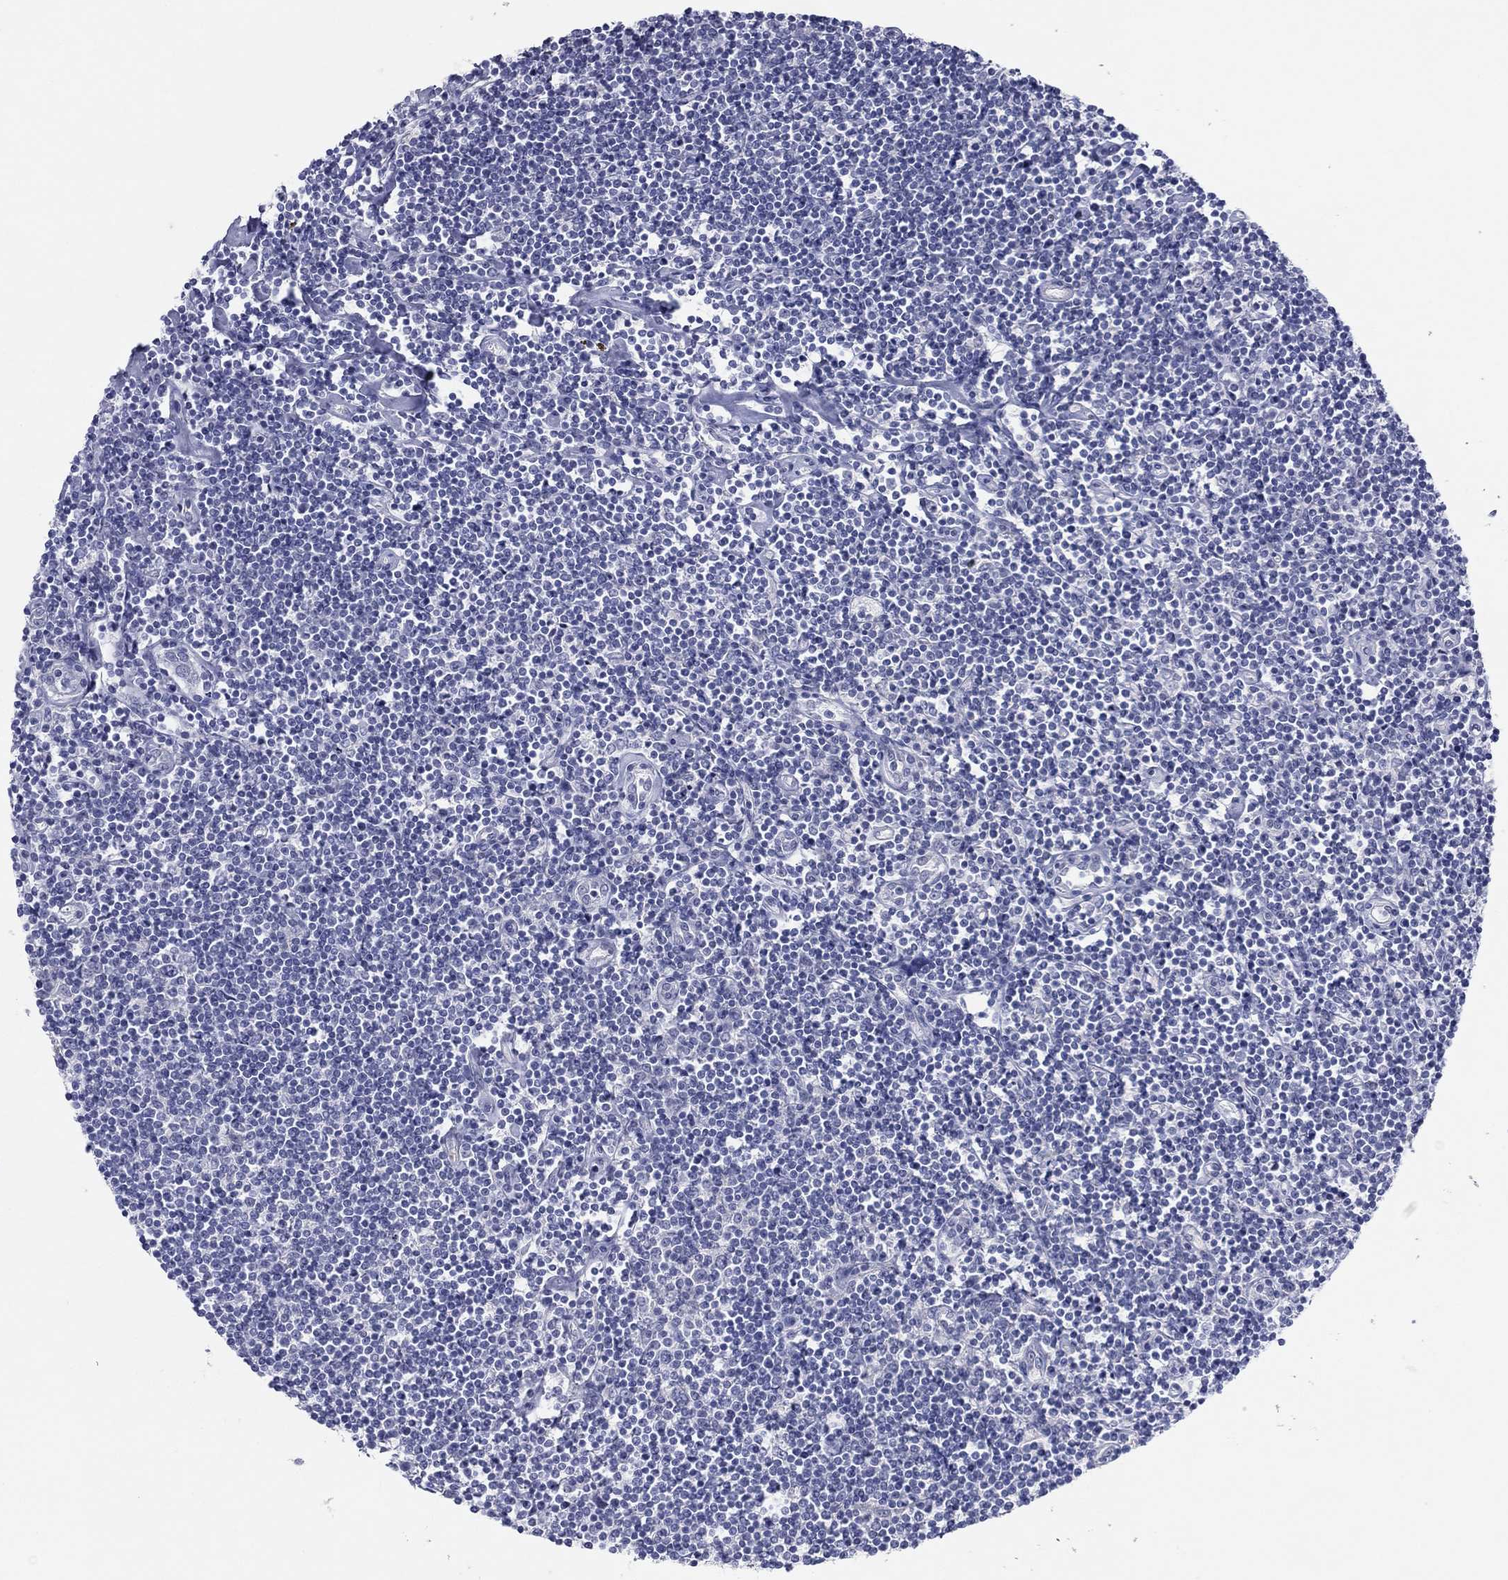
{"staining": {"intensity": "negative", "quantity": "none", "location": "none"}, "tissue": "lymphoma", "cell_type": "Tumor cells", "image_type": "cancer", "snomed": [{"axis": "morphology", "description": "Hodgkin's disease, NOS"}, {"axis": "topography", "description": "Lymph node"}], "caption": "Tumor cells are negative for brown protein staining in Hodgkin's disease.", "gene": "PLS1", "patient": {"sex": "male", "age": 40}}